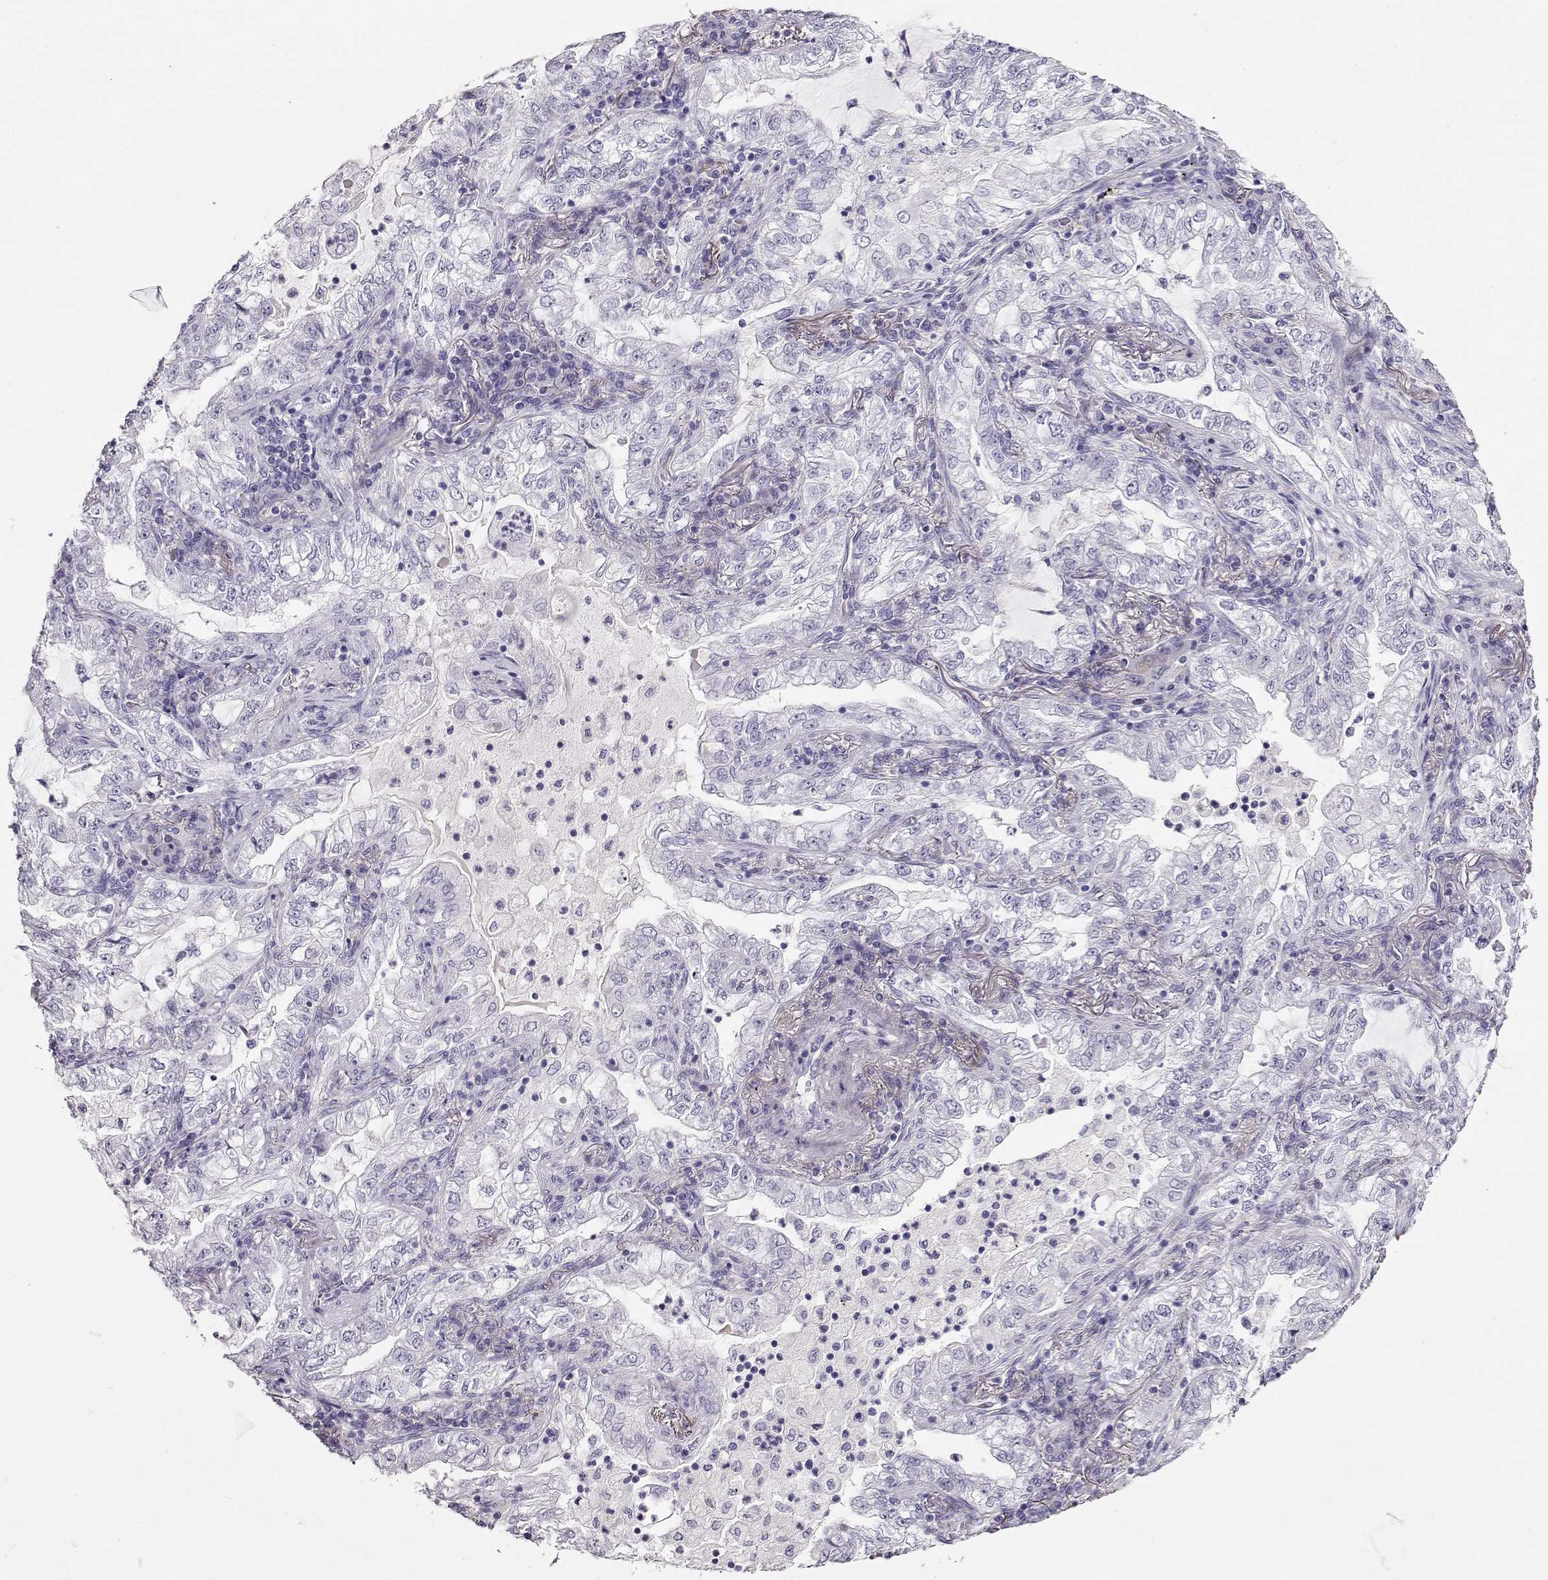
{"staining": {"intensity": "negative", "quantity": "none", "location": "none"}, "tissue": "lung cancer", "cell_type": "Tumor cells", "image_type": "cancer", "snomed": [{"axis": "morphology", "description": "Adenocarcinoma, NOS"}, {"axis": "topography", "description": "Lung"}], "caption": "A photomicrograph of human lung cancer (adenocarcinoma) is negative for staining in tumor cells.", "gene": "RBM44", "patient": {"sex": "female", "age": 73}}